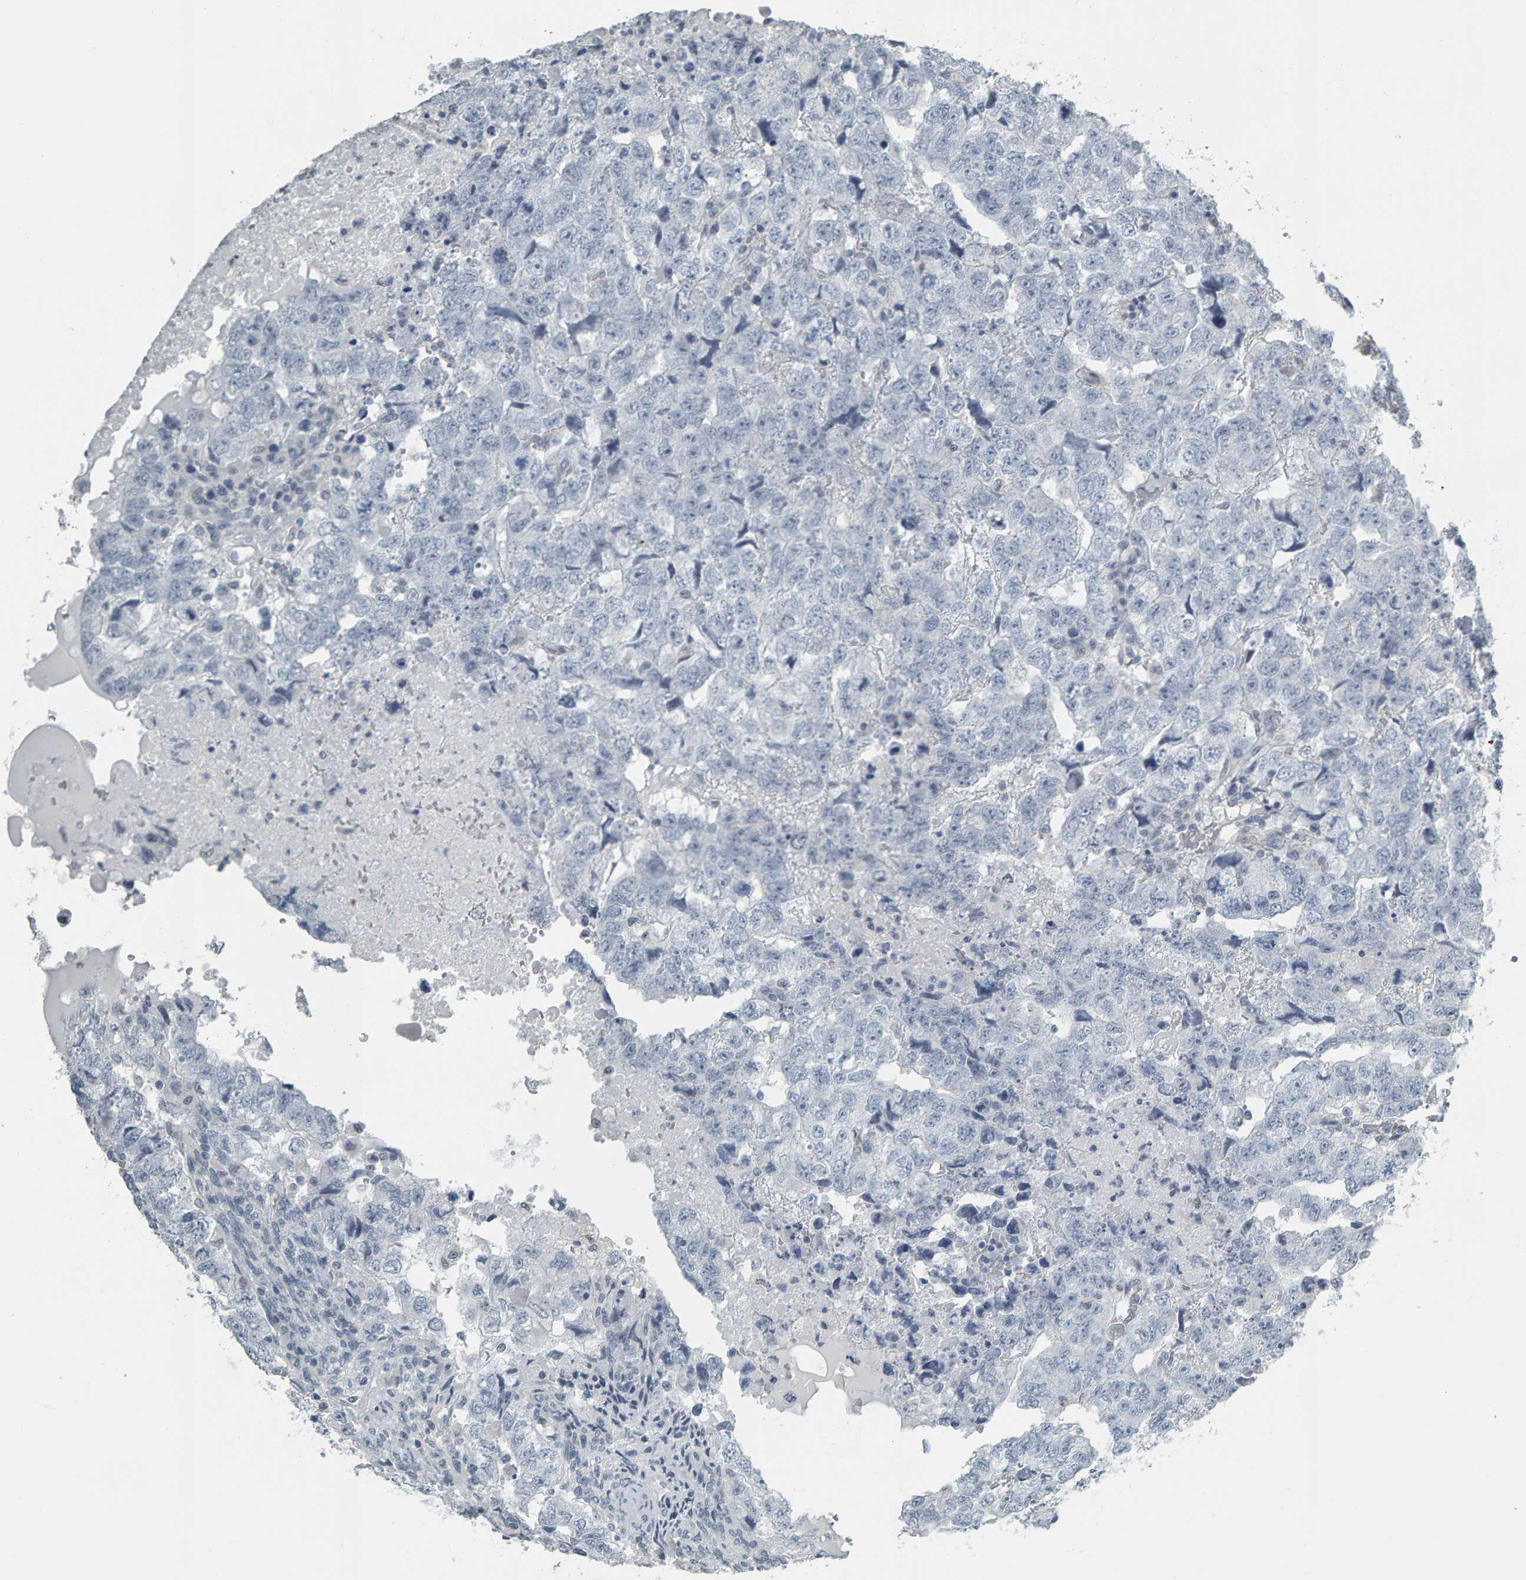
{"staining": {"intensity": "negative", "quantity": "none", "location": "none"}, "tissue": "testis cancer", "cell_type": "Tumor cells", "image_type": "cancer", "snomed": [{"axis": "morphology", "description": "Carcinoma, Embryonal, NOS"}, {"axis": "topography", "description": "Testis"}], "caption": "An immunohistochemistry (IHC) histopathology image of testis cancer is shown. There is no staining in tumor cells of testis cancer.", "gene": "PYY", "patient": {"sex": "male", "age": 36}}